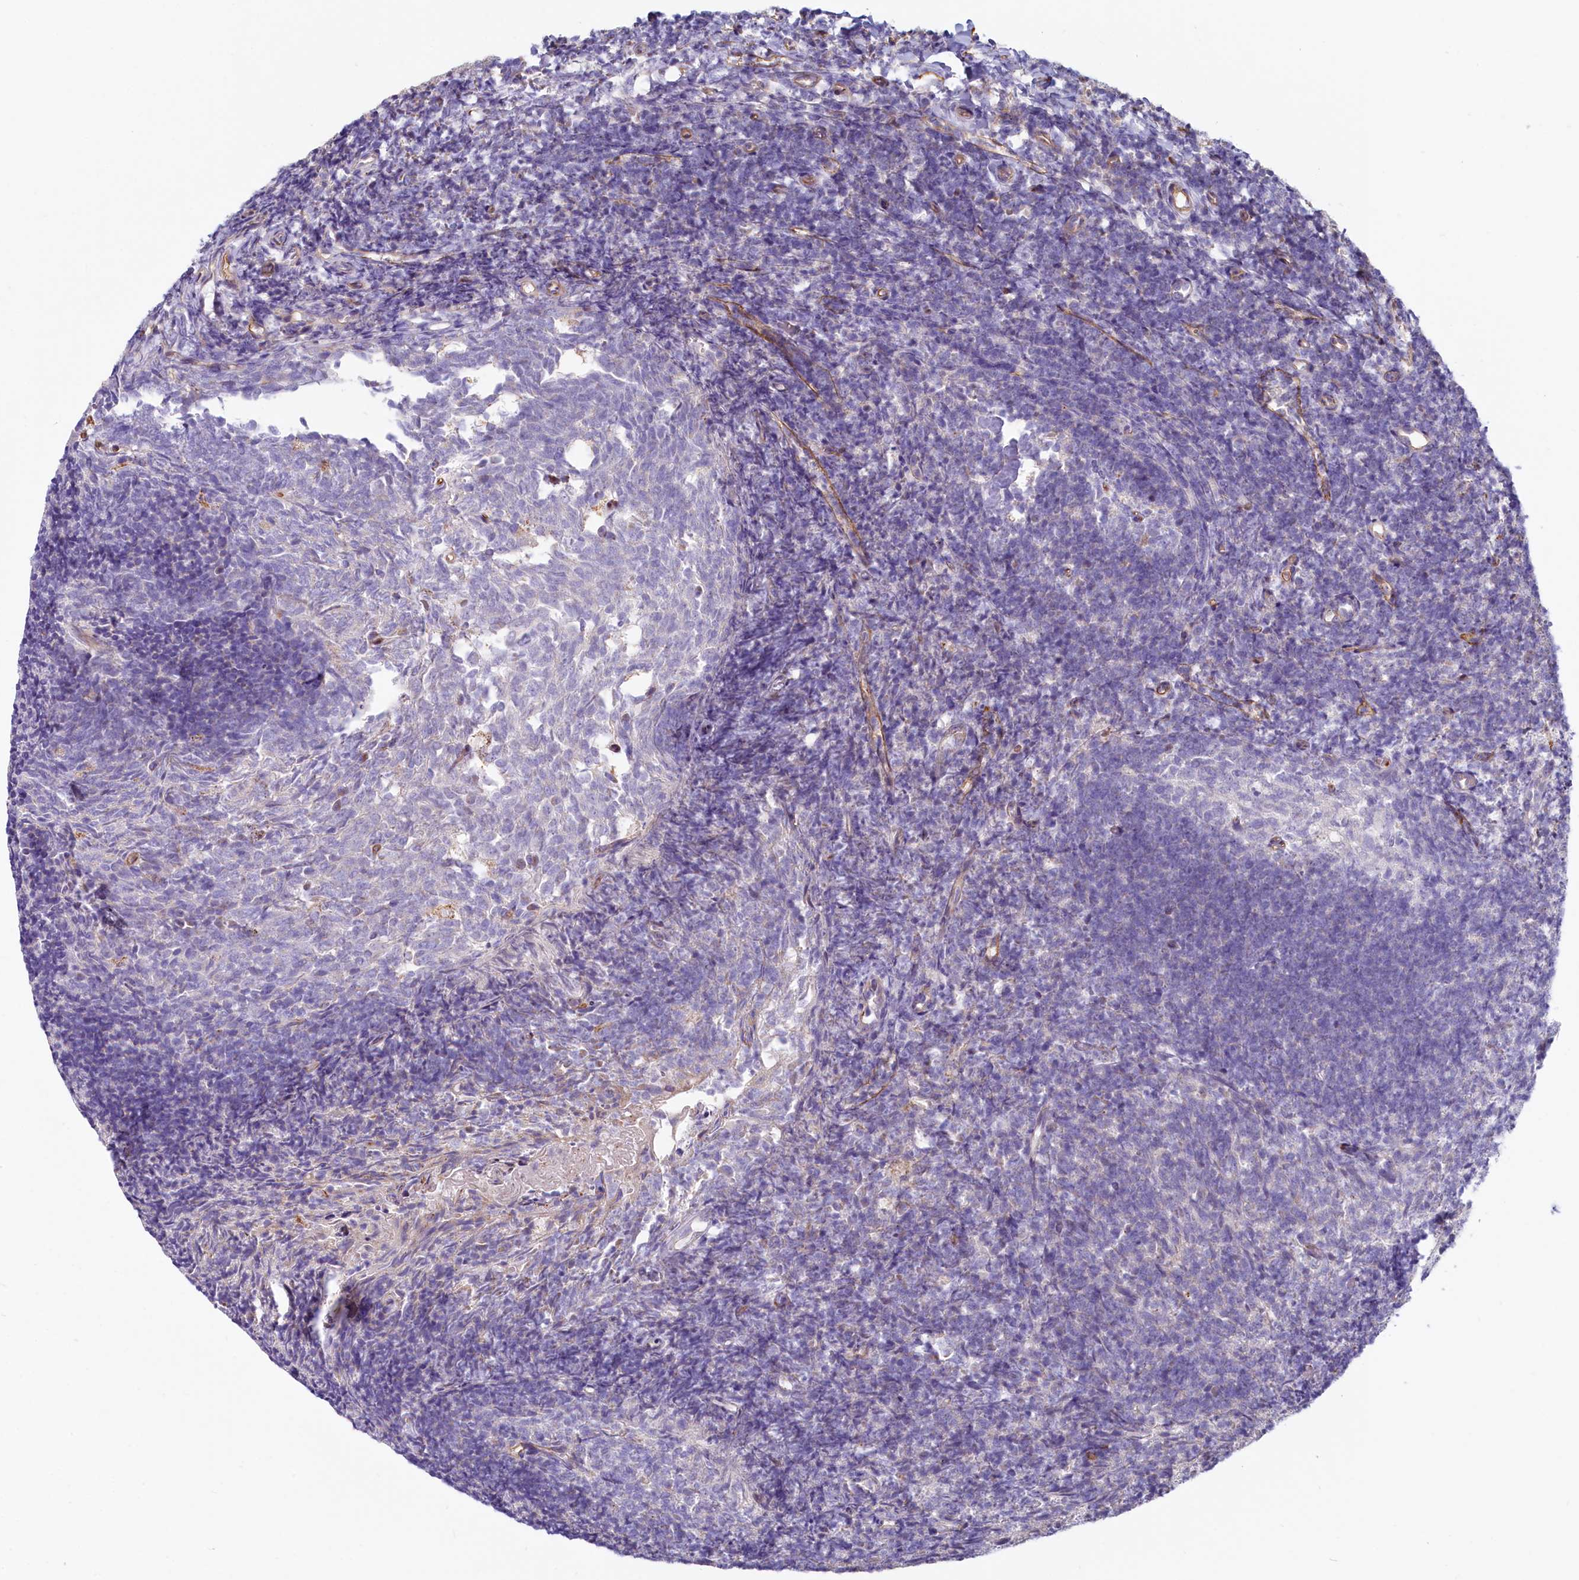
{"staining": {"intensity": "negative", "quantity": "none", "location": "none"}, "tissue": "tonsil", "cell_type": "Germinal center cells", "image_type": "normal", "snomed": [{"axis": "morphology", "description": "Normal tissue, NOS"}, {"axis": "topography", "description": "Tonsil"}], "caption": "Protein analysis of benign tonsil demonstrates no significant staining in germinal center cells. (DAB immunohistochemistry, high magnification).", "gene": "LMOD3", "patient": {"sex": "female", "age": 10}}